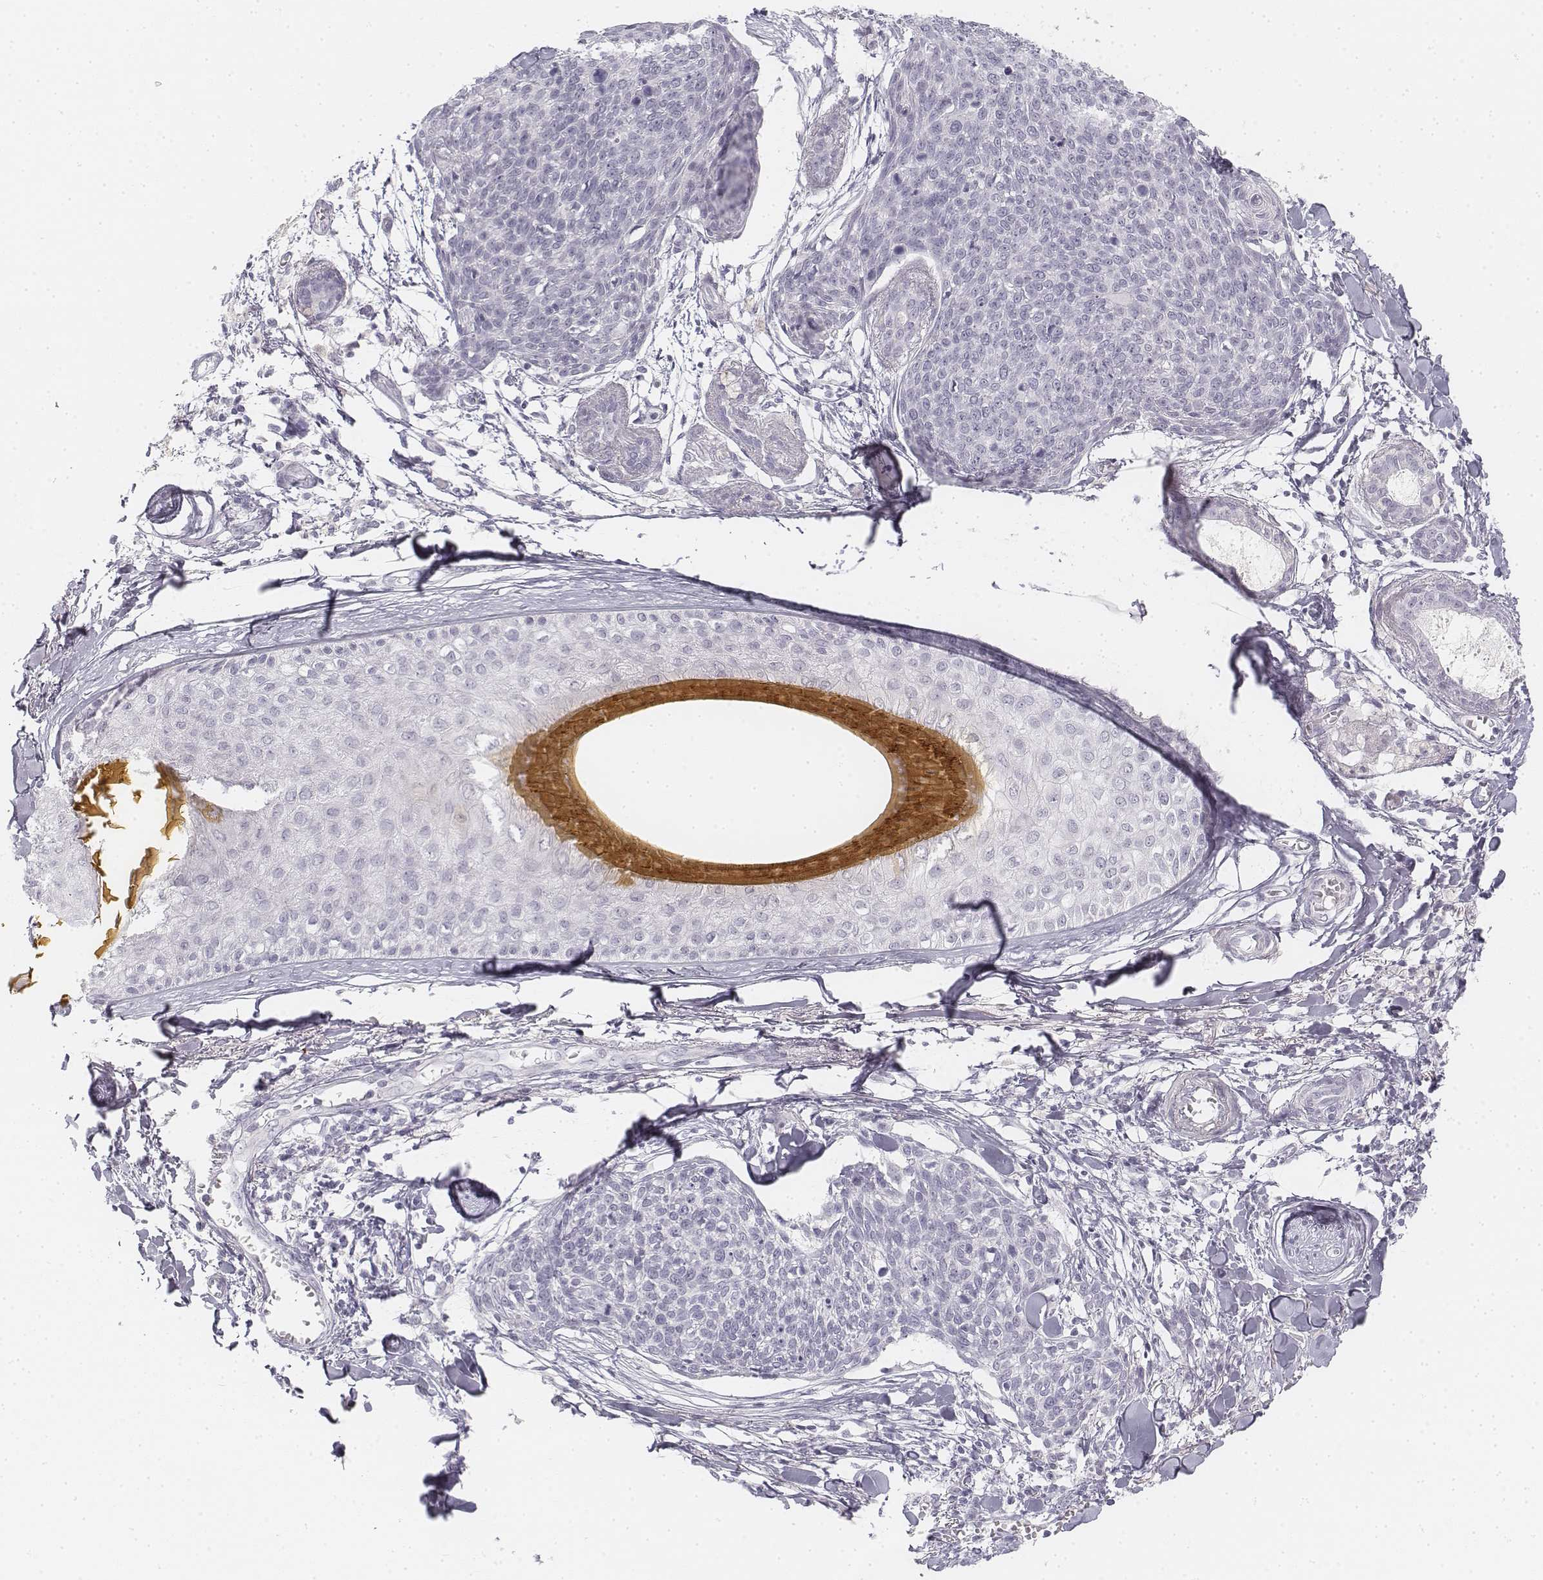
{"staining": {"intensity": "negative", "quantity": "none", "location": "none"}, "tissue": "skin cancer", "cell_type": "Tumor cells", "image_type": "cancer", "snomed": [{"axis": "morphology", "description": "Squamous cell carcinoma, NOS"}, {"axis": "topography", "description": "Skin"}, {"axis": "topography", "description": "Vulva"}], "caption": "Skin cancer (squamous cell carcinoma) stained for a protein using immunohistochemistry (IHC) reveals no positivity tumor cells.", "gene": "KRT25", "patient": {"sex": "female", "age": 75}}